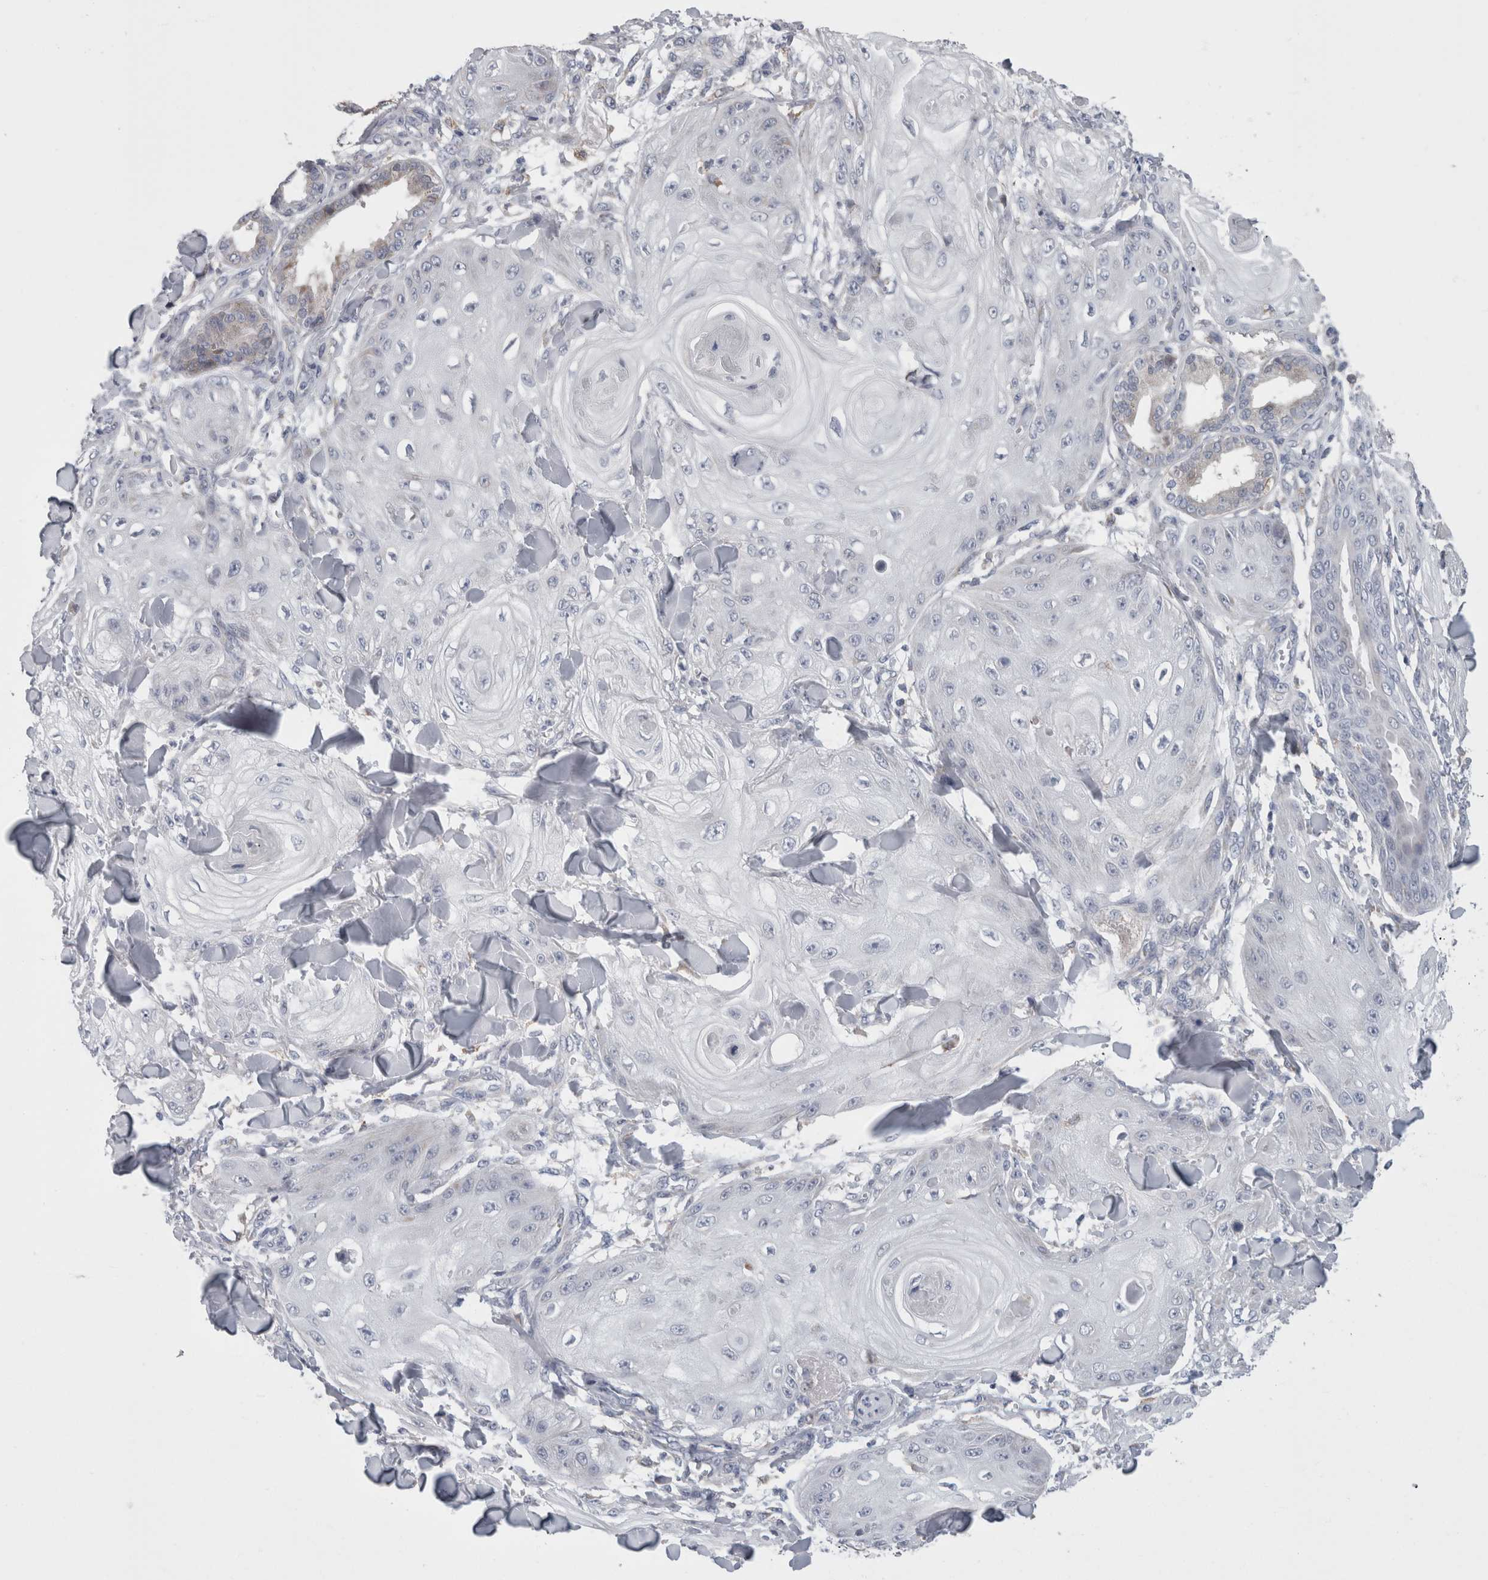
{"staining": {"intensity": "negative", "quantity": "none", "location": "none"}, "tissue": "skin cancer", "cell_type": "Tumor cells", "image_type": "cancer", "snomed": [{"axis": "morphology", "description": "Squamous cell carcinoma, NOS"}, {"axis": "topography", "description": "Skin"}], "caption": "This is an immunohistochemistry photomicrograph of human skin squamous cell carcinoma. There is no positivity in tumor cells.", "gene": "GDAP1", "patient": {"sex": "male", "age": 74}}